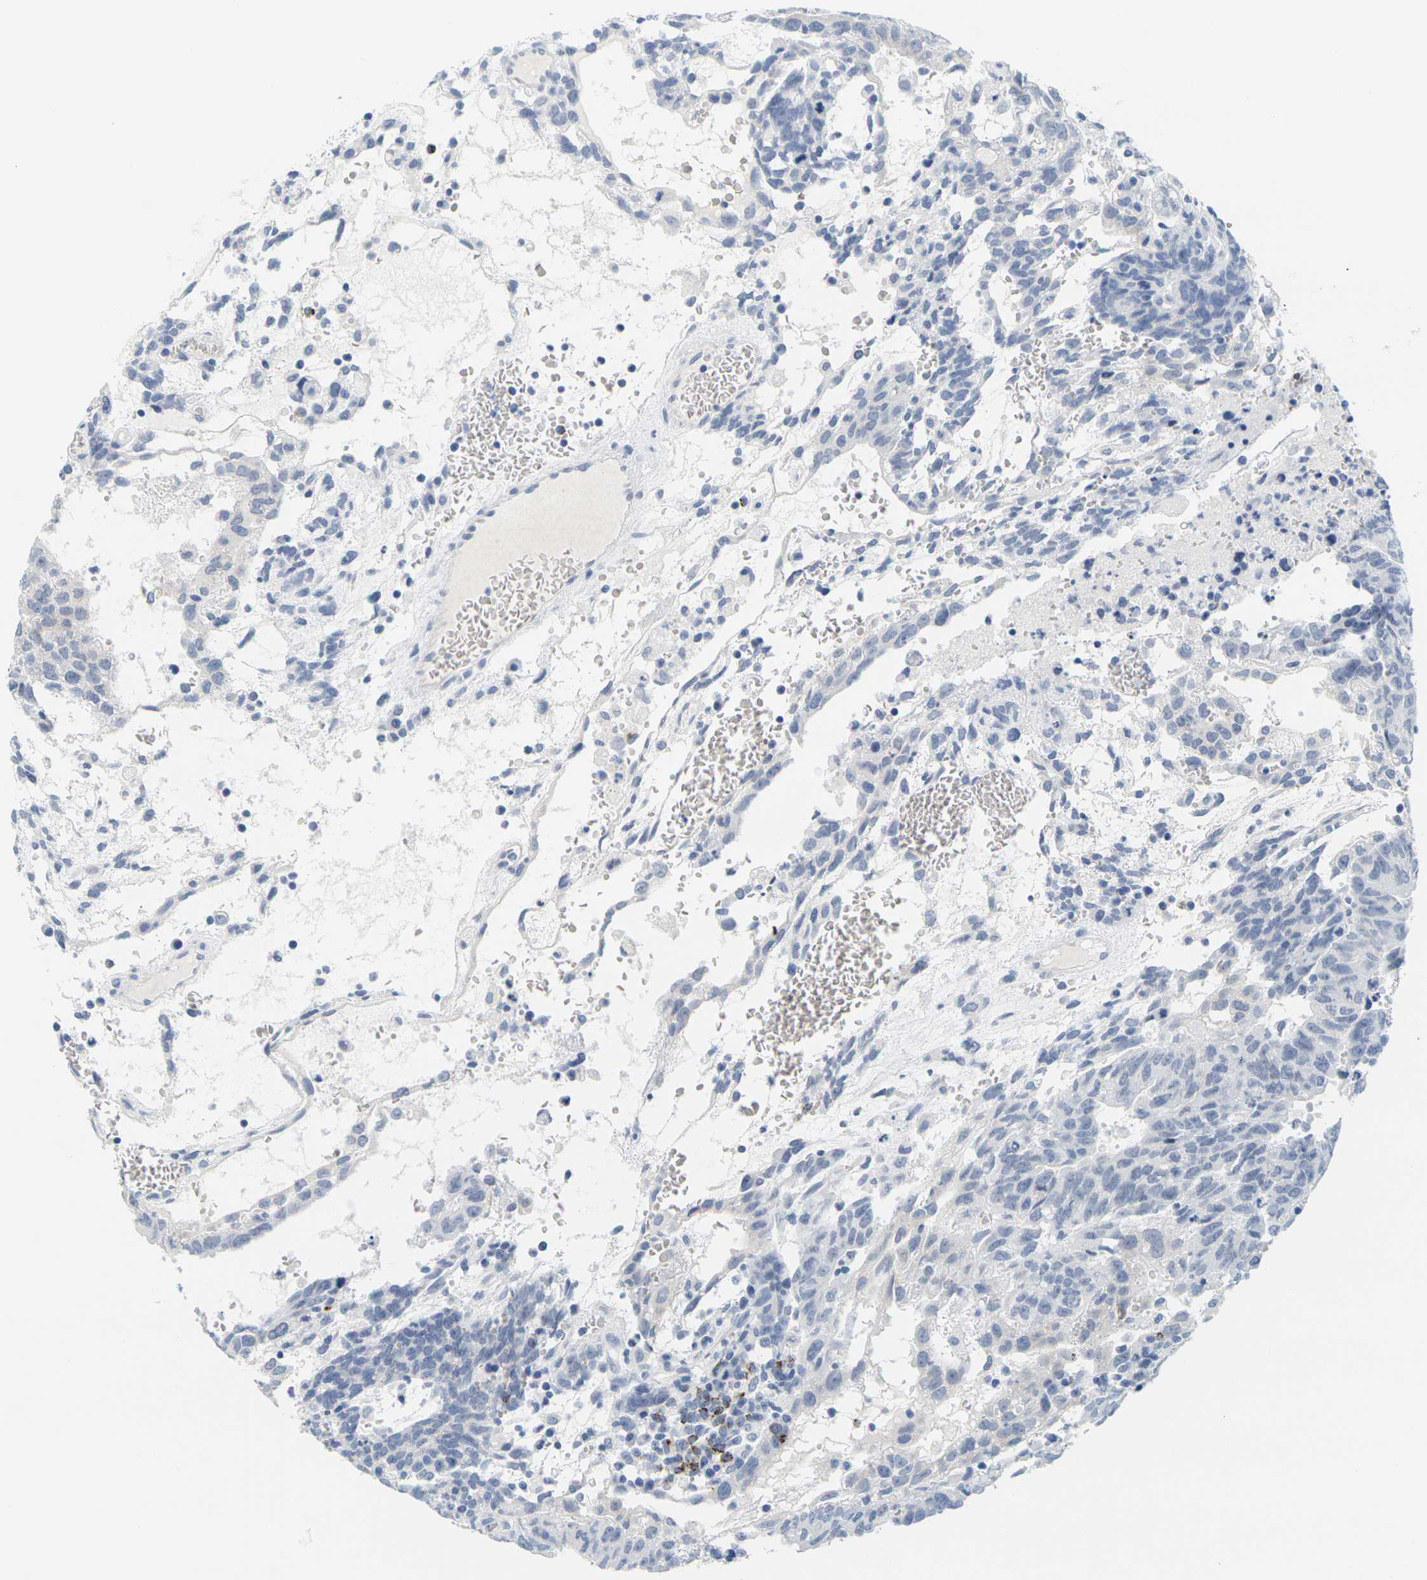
{"staining": {"intensity": "negative", "quantity": "none", "location": "none"}, "tissue": "testis cancer", "cell_type": "Tumor cells", "image_type": "cancer", "snomed": [{"axis": "morphology", "description": "Seminoma, NOS"}, {"axis": "morphology", "description": "Carcinoma, Embryonal, NOS"}, {"axis": "topography", "description": "Testis"}], "caption": "Histopathology image shows no protein staining in tumor cells of testis cancer tissue.", "gene": "HLA-DOB", "patient": {"sex": "male", "age": 52}}